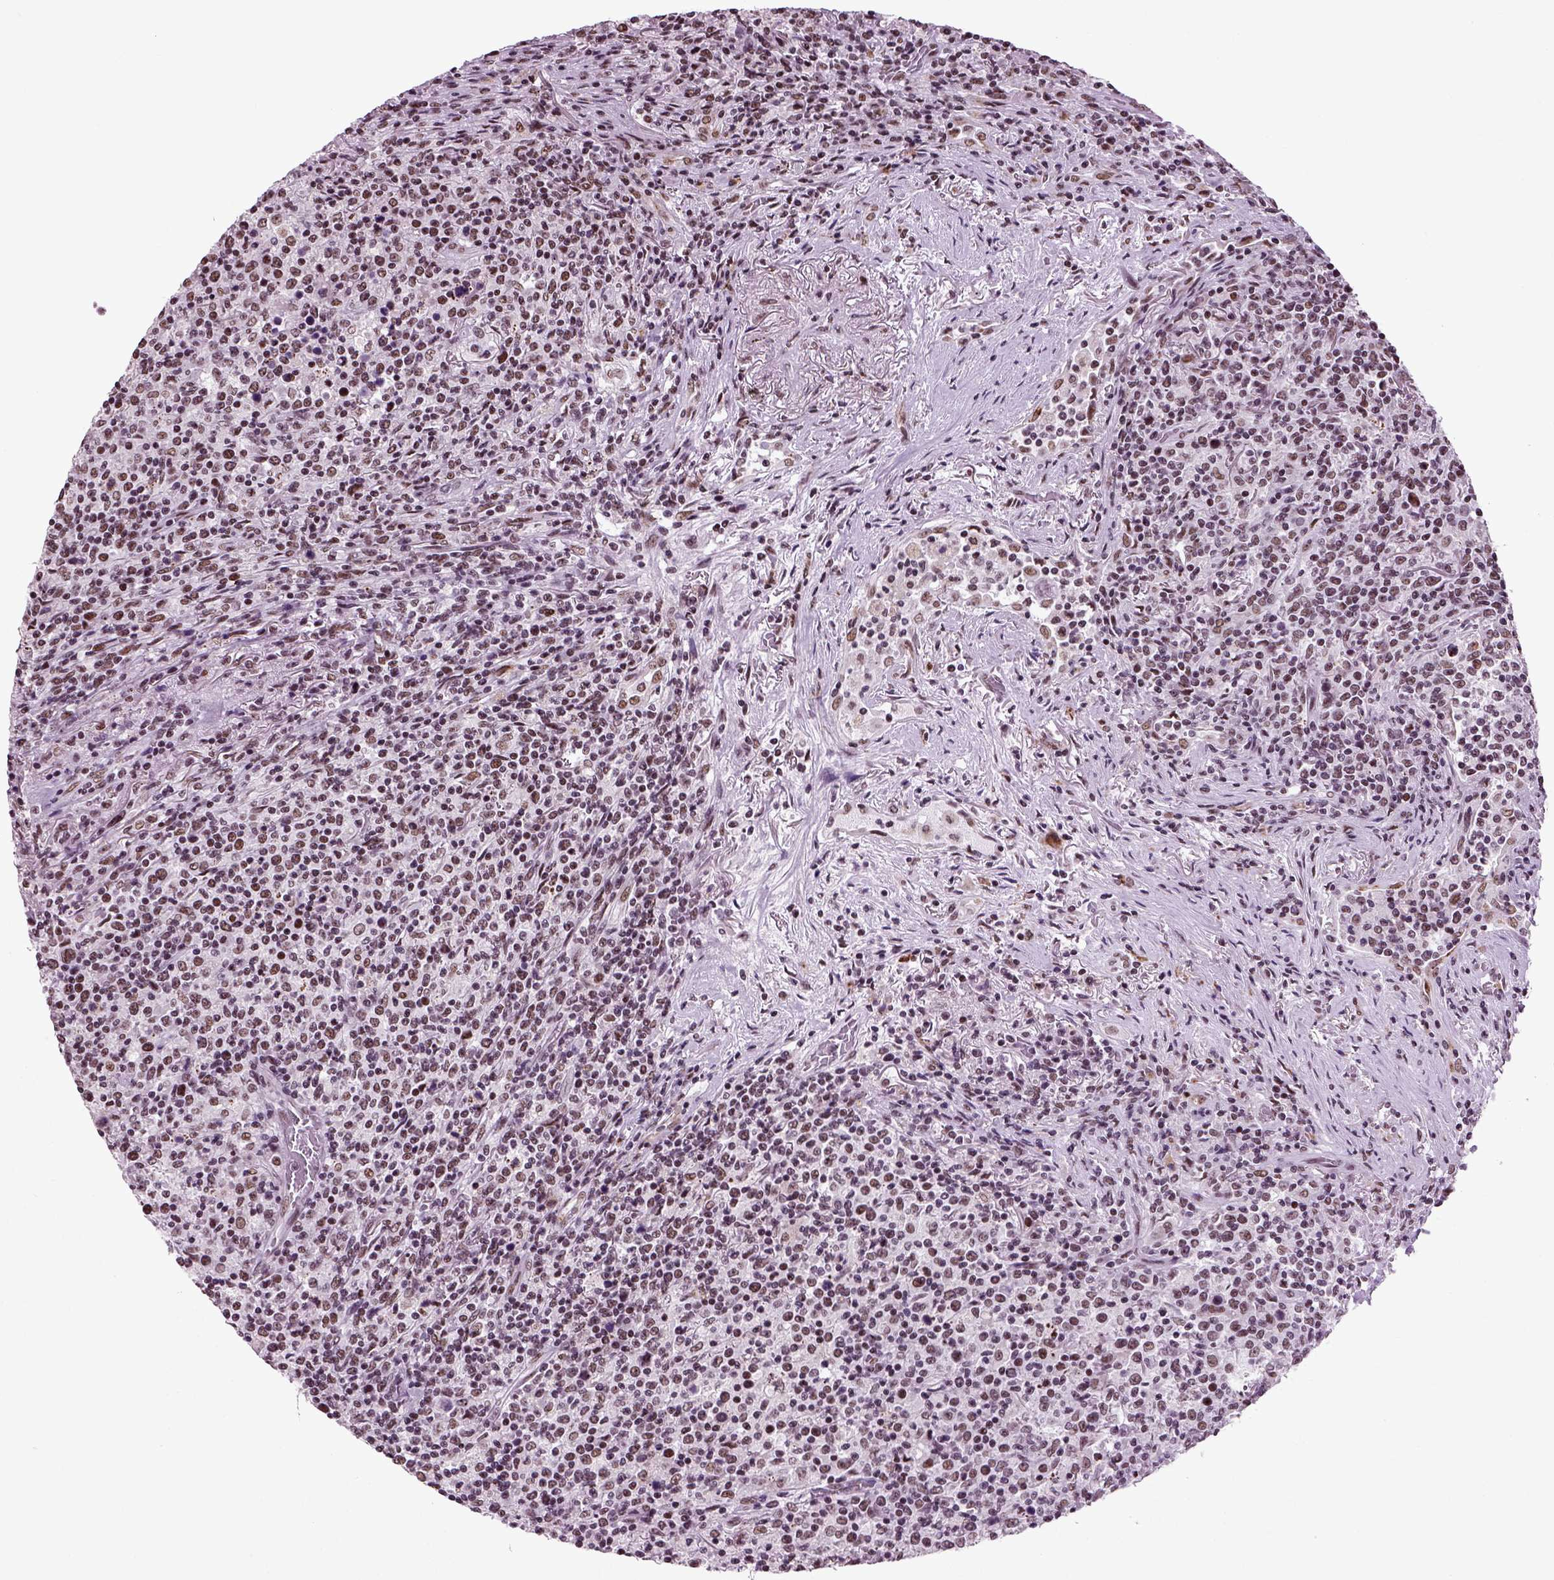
{"staining": {"intensity": "negative", "quantity": "none", "location": "none"}, "tissue": "lymphoma", "cell_type": "Tumor cells", "image_type": "cancer", "snomed": [{"axis": "morphology", "description": "Malignant lymphoma, non-Hodgkin's type, High grade"}, {"axis": "topography", "description": "Lung"}], "caption": "Lymphoma was stained to show a protein in brown. There is no significant positivity in tumor cells. Nuclei are stained in blue.", "gene": "RCOR3", "patient": {"sex": "male", "age": 79}}